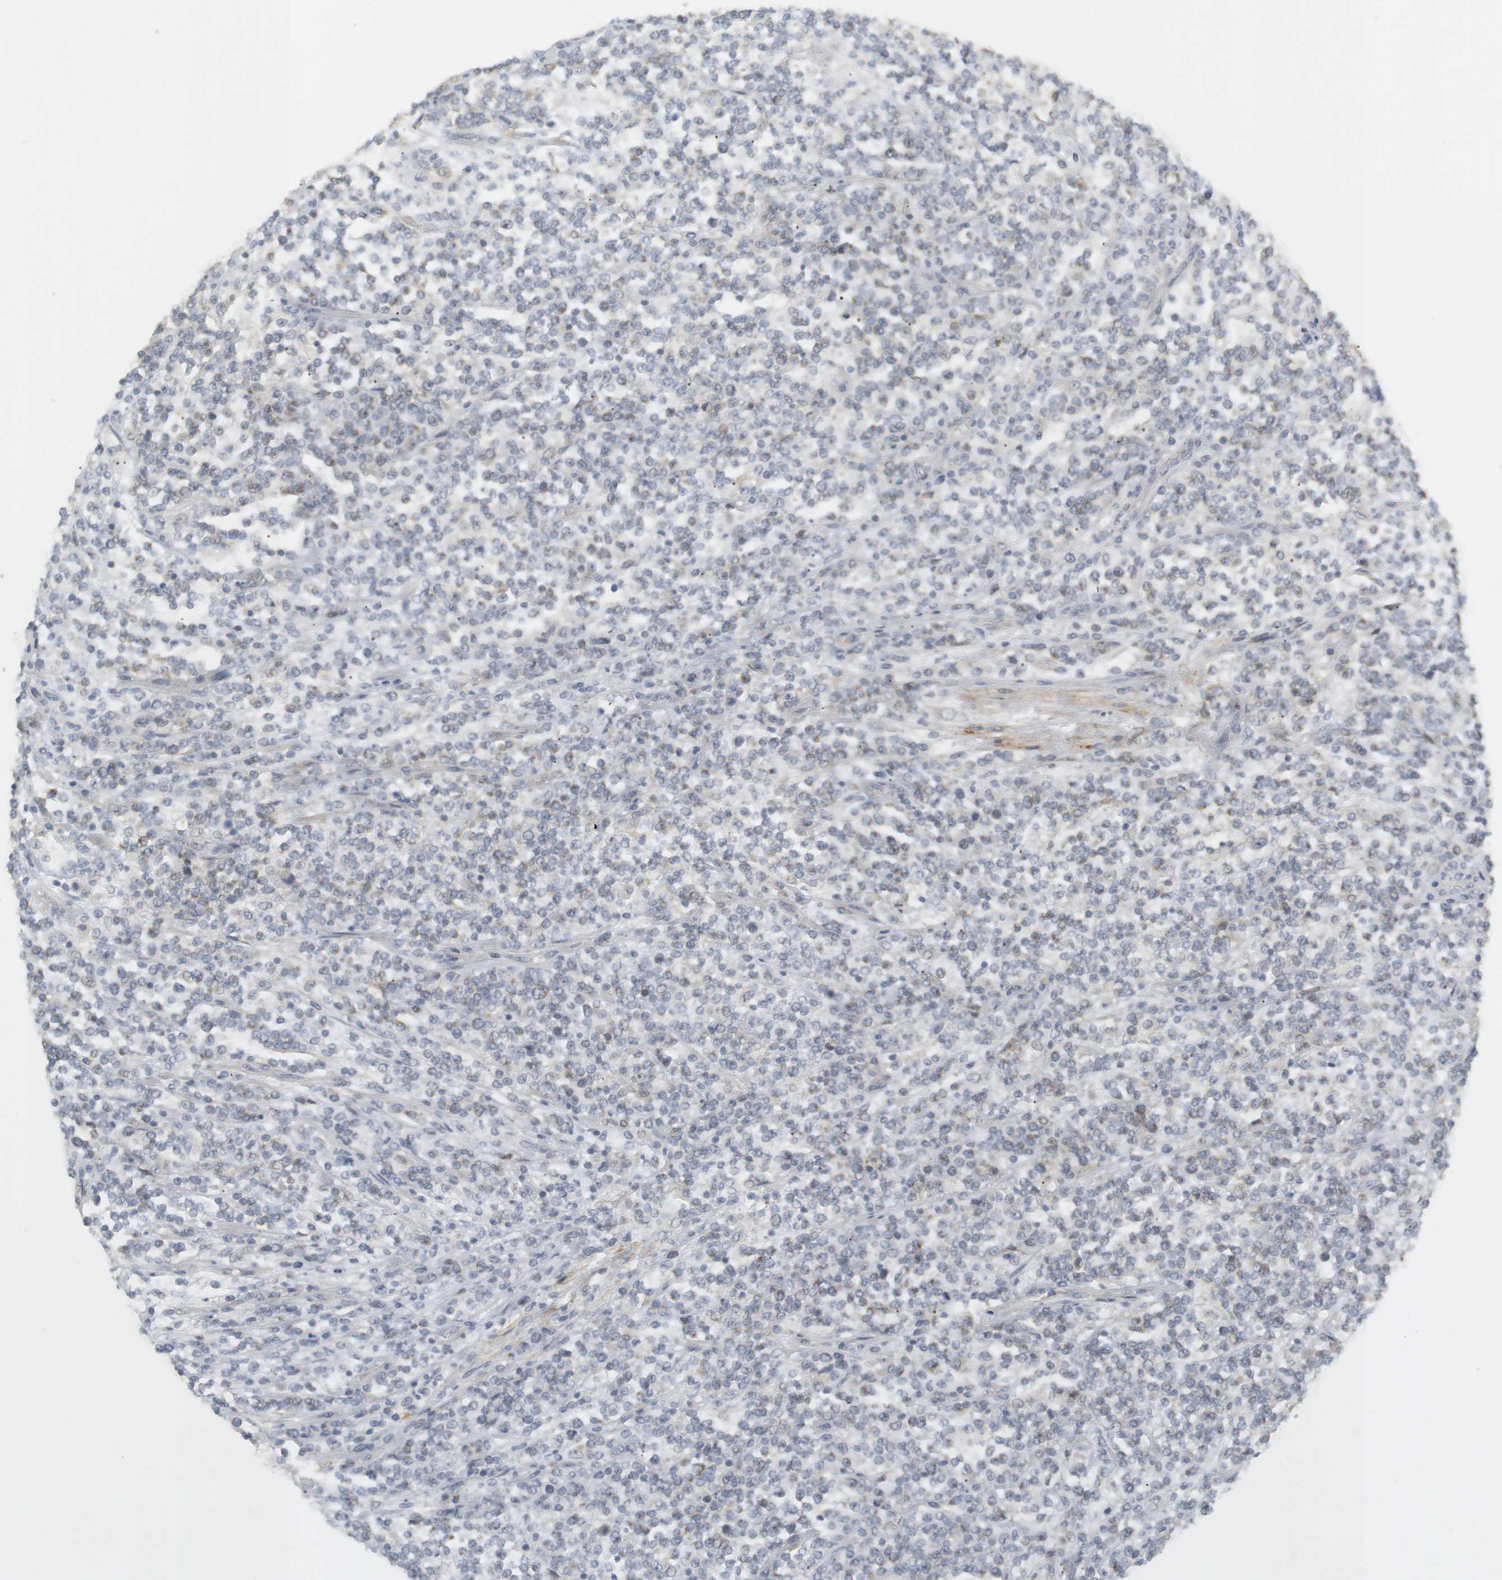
{"staining": {"intensity": "negative", "quantity": "none", "location": "none"}, "tissue": "lymphoma", "cell_type": "Tumor cells", "image_type": "cancer", "snomed": [{"axis": "morphology", "description": "Malignant lymphoma, non-Hodgkin's type, High grade"}, {"axis": "topography", "description": "Soft tissue"}], "caption": "Tumor cells are negative for brown protein staining in lymphoma. (Brightfield microscopy of DAB immunohistochemistry at high magnification).", "gene": "RTN3", "patient": {"sex": "male", "age": 18}}